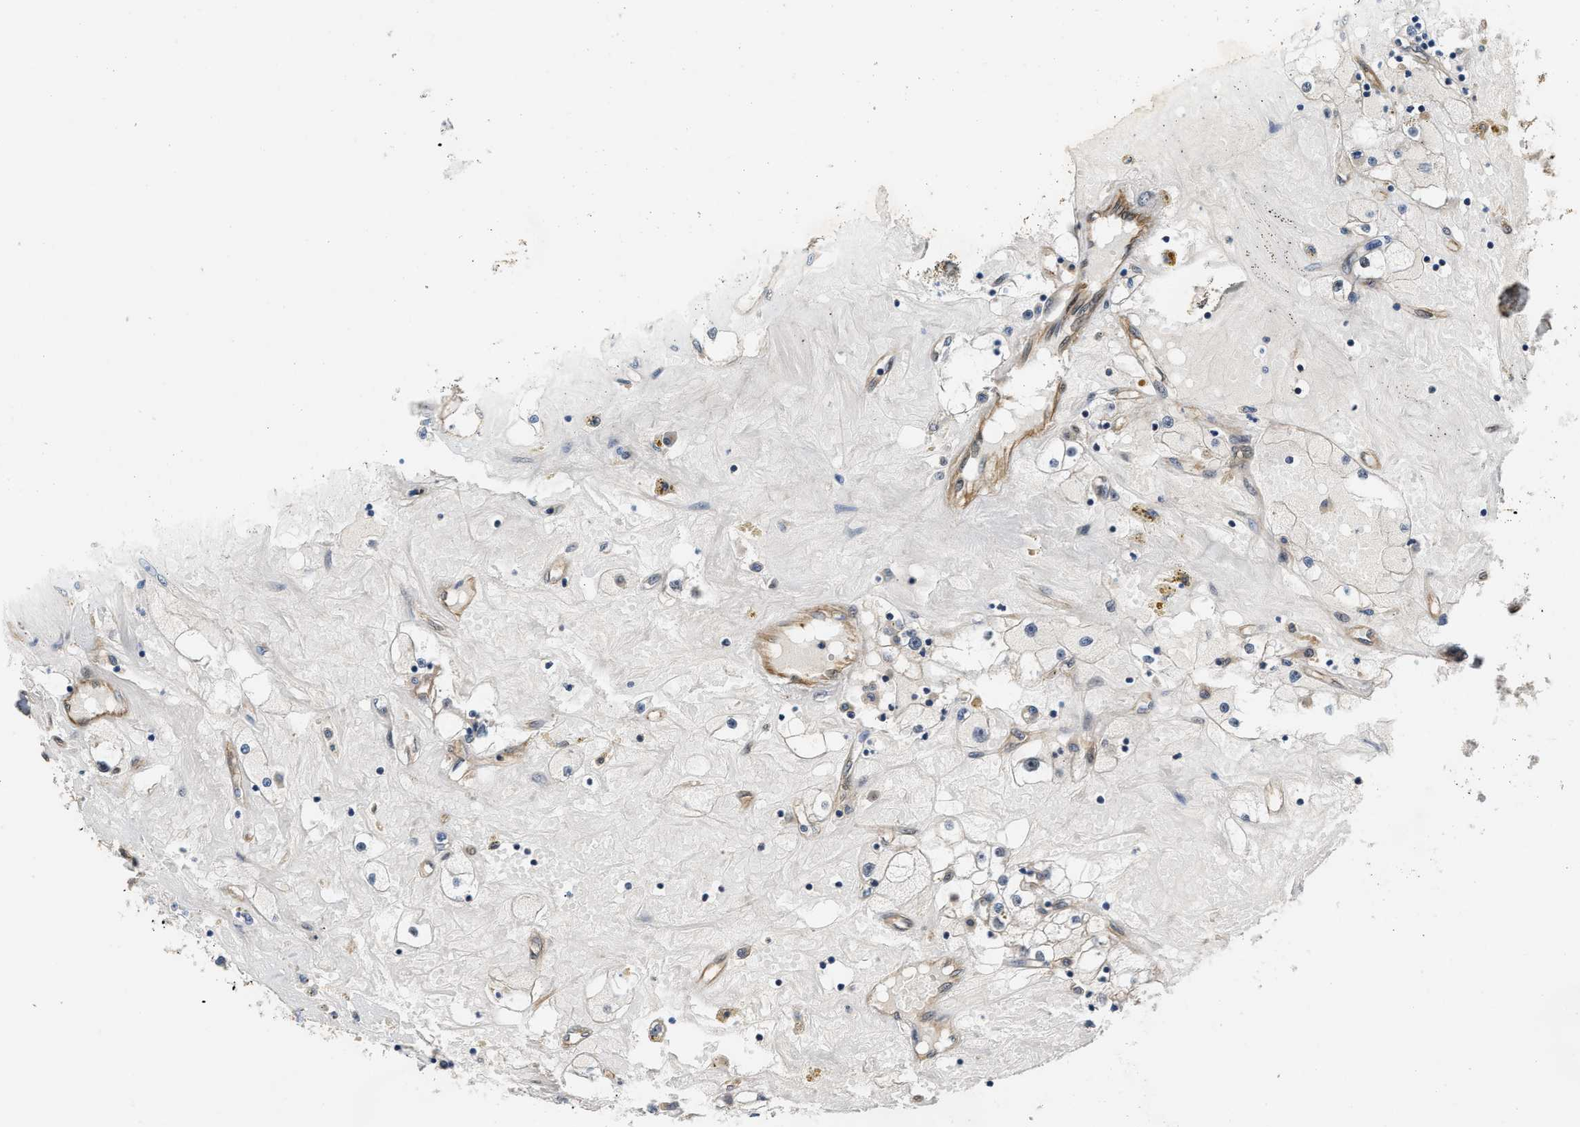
{"staining": {"intensity": "negative", "quantity": "none", "location": "none"}, "tissue": "renal cancer", "cell_type": "Tumor cells", "image_type": "cancer", "snomed": [{"axis": "morphology", "description": "Adenocarcinoma, NOS"}, {"axis": "topography", "description": "Kidney"}], "caption": "Micrograph shows no protein positivity in tumor cells of adenocarcinoma (renal) tissue. (DAB IHC with hematoxylin counter stain).", "gene": "COPS2", "patient": {"sex": "male", "age": 56}}